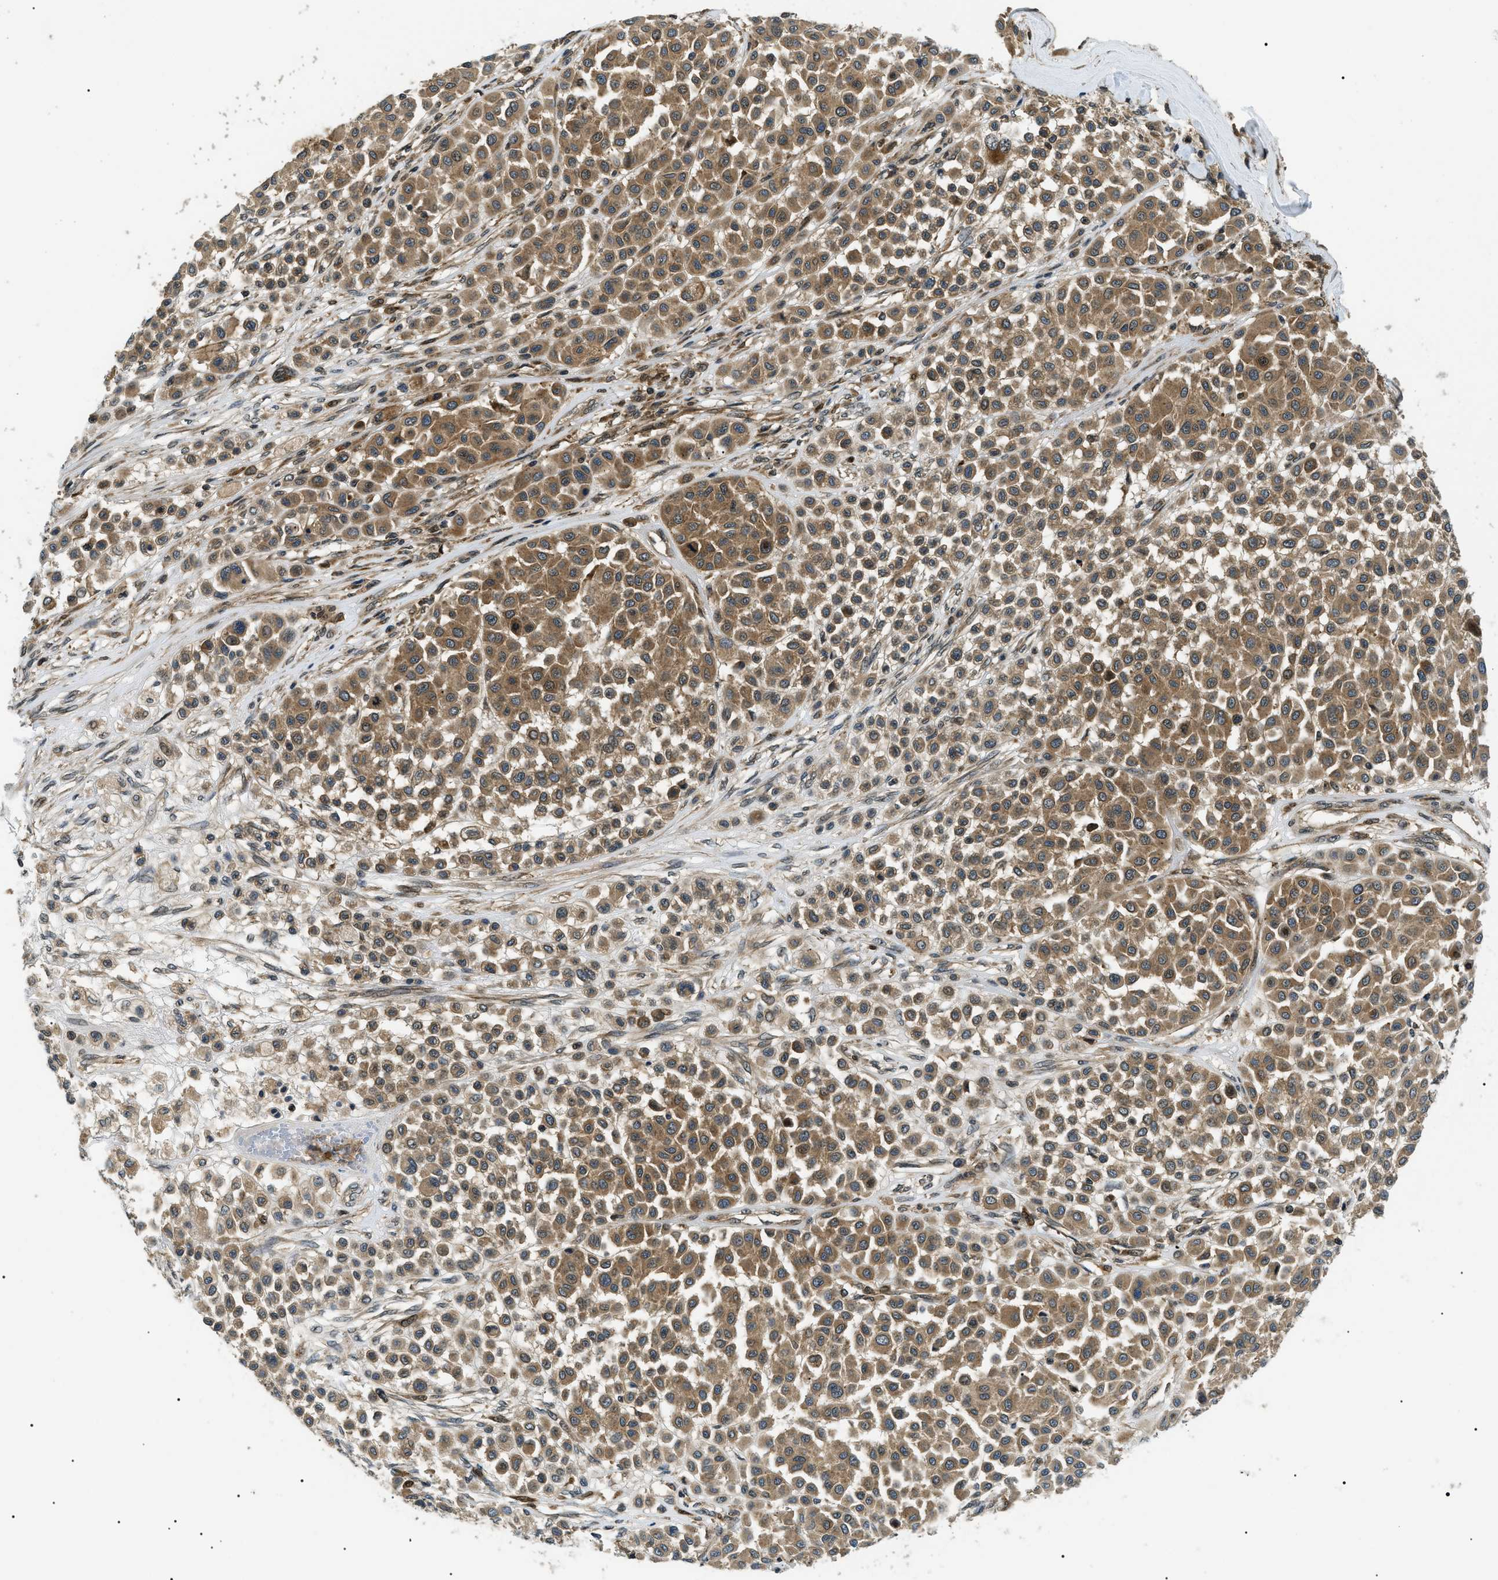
{"staining": {"intensity": "moderate", "quantity": ">75%", "location": "cytoplasmic/membranous"}, "tissue": "melanoma", "cell_type": "Tumor cells", "image_type": "cancer", "snomed": [{"axis": "morphology", "description": "Malignant melanoma, Metastatic site"}, {"axis": "topography", "description": "Soft tissue"}], "caption": "DAB (3,3'-diaminobenzidine) immunohistochemical staining of malignant melanoma (metastatic site) displays moderate cytoplasmic/membranous protein staining in about >75% of tumor cells. (brown staining indicates protein expression, while blue staining denotes nuclei).", "gene": "ATP6AP1", "patient": {"sex": "male", "age": 41}}